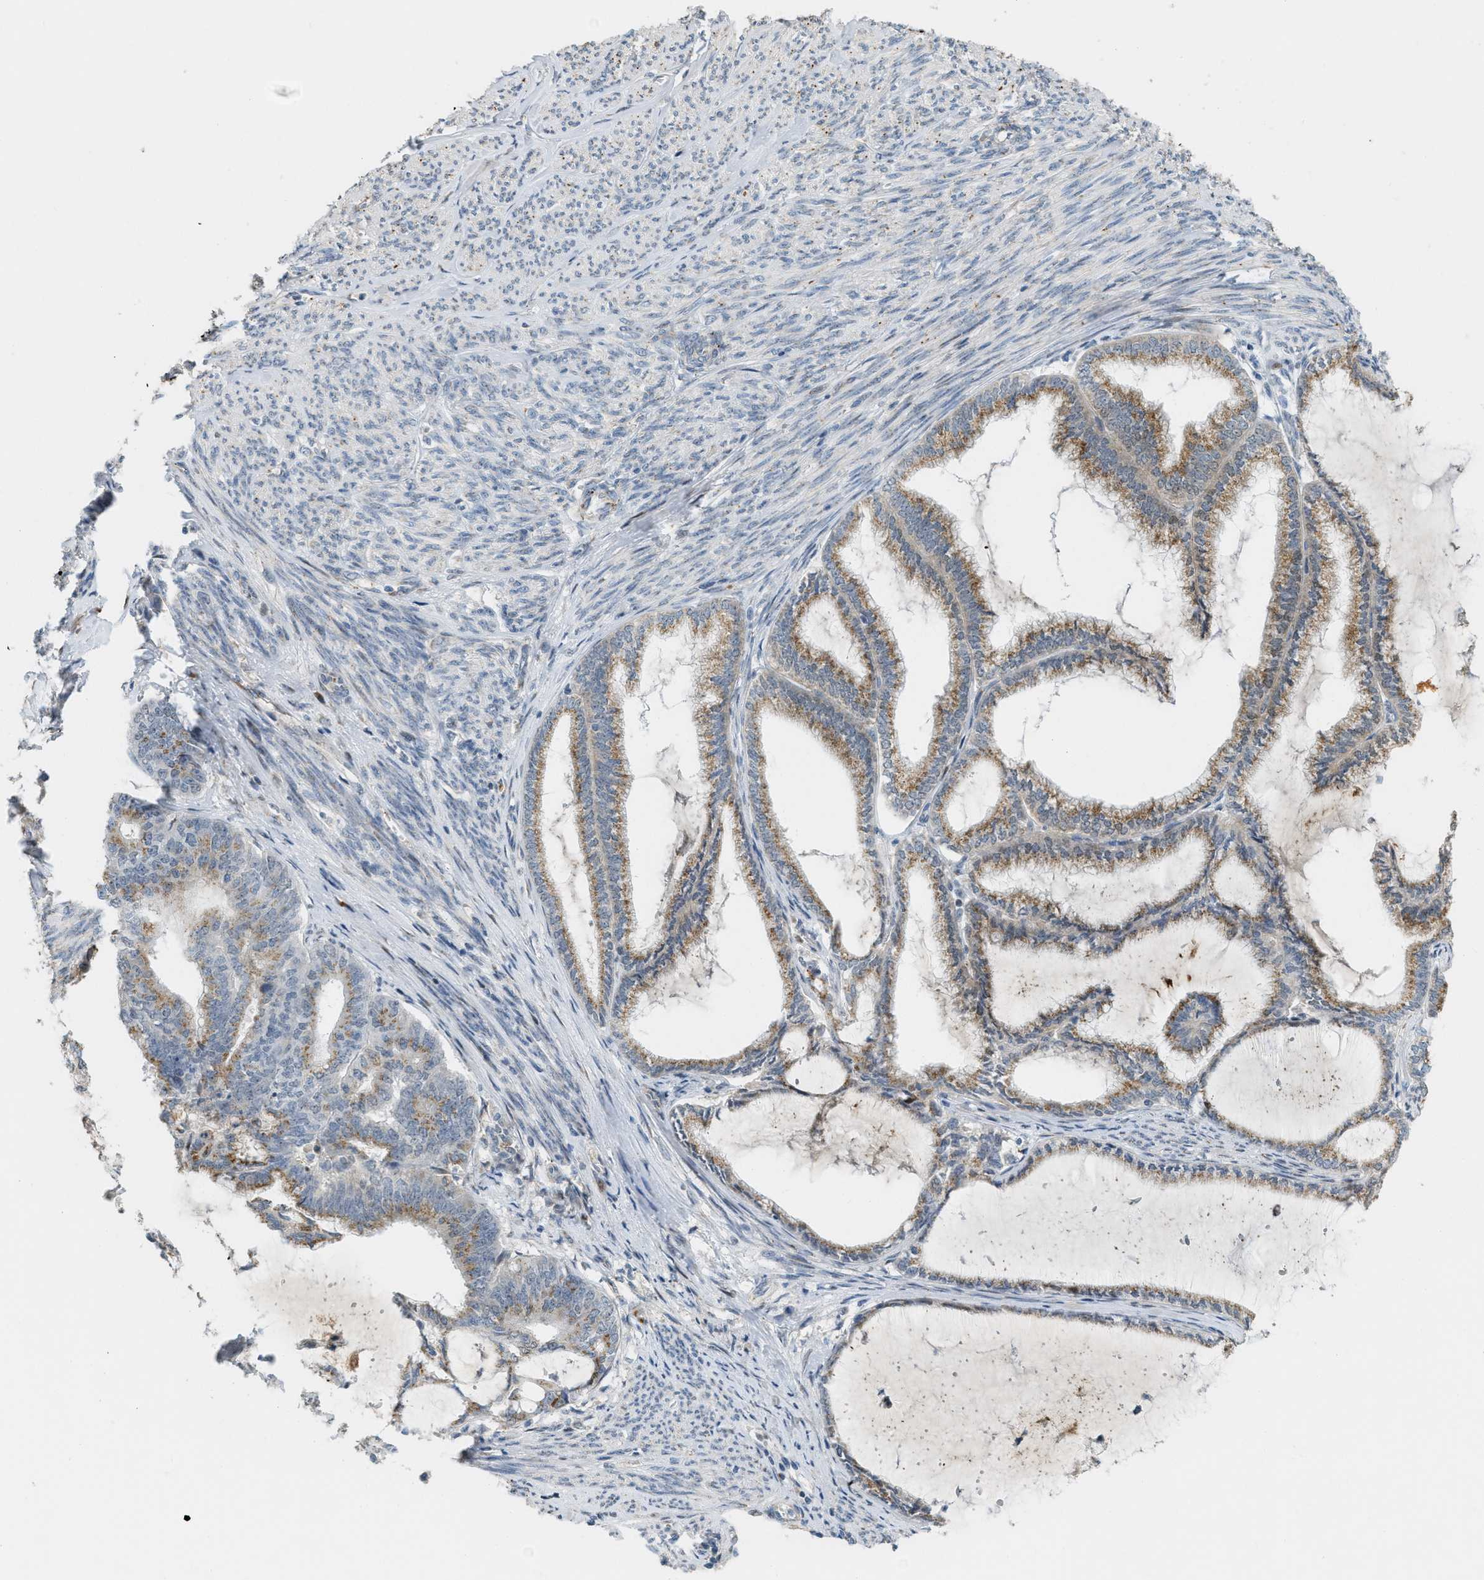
{"staining": {"intensity": "moderate", "quantity": ">75%", "location": "cytoplasmic/membranous"}, "tissue": "endometrial cancer", "cell_type": "Tumor cells", "image_type": "cancer", "snomed": [{"axis": "morphology", "description": "Adenocarcinoma, NOS"}, {"axis": "topography", "description": "Endometrium"}], "caption": "The image displays immunohistochemical staining of endometrial cancer (adenocarcinoma). There is moderate cytoplasmic/membranous positivity is identified in about >75% of tumor cells.", "gene": "ZFPL1", "patient": {"sex": "female", "age": 86}}